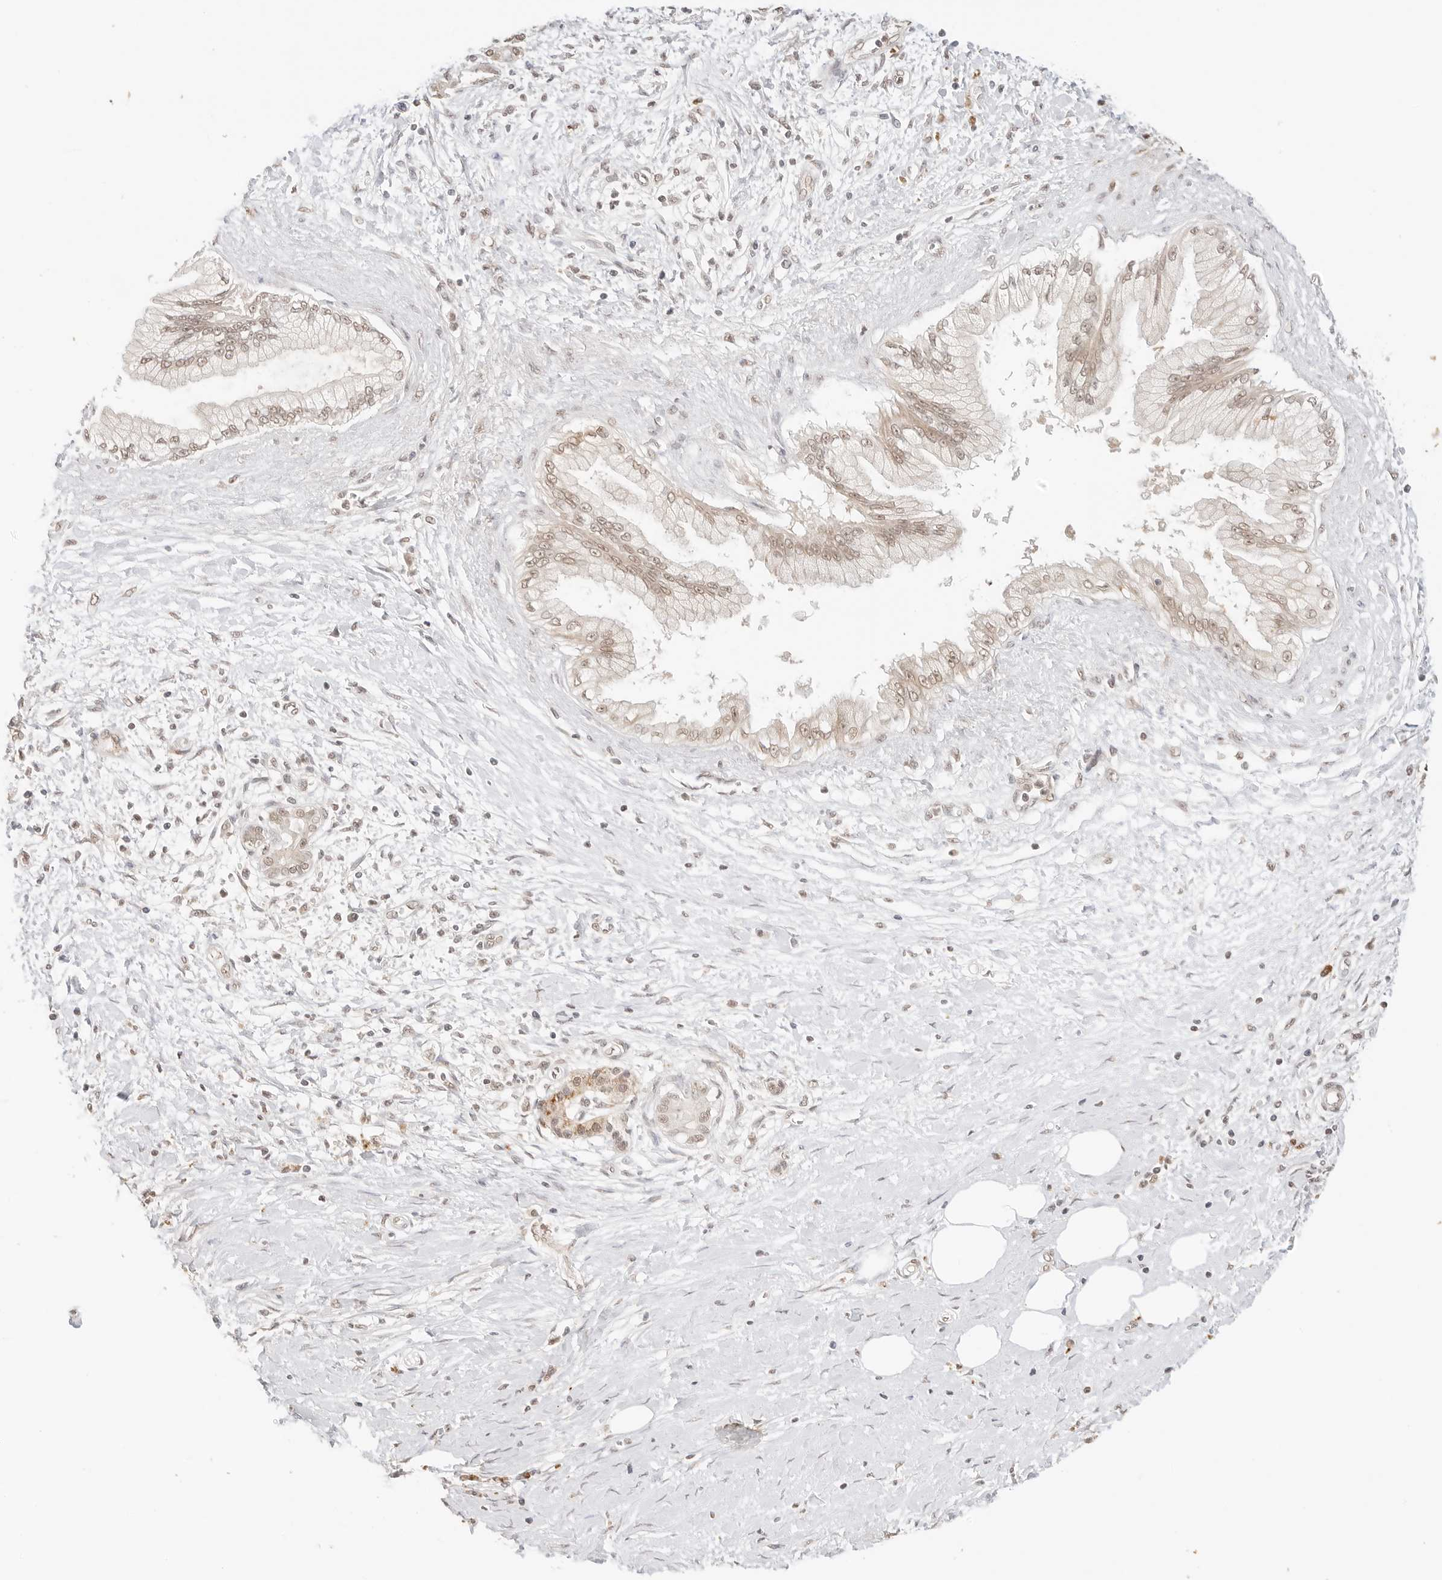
{"staining": {"intensity": "weak", "quantity": ">75%", "location": "cytoplasmic/membranous,nuclear"}, "tissue": "pancreatic cancer", "cell_type": "Tumor cells", "image_type": "cancer", "snomed": [{"axis": "morphology", "description": "Adenocarcinoma, NOS"}, {"axis": "topography", "description": "Pancreas"}], "caption": "Protein staining demonstrates weak cytoplasmic/membranous and nuclear expression in about >75% of tumor cells in pancreatic cancer (adenocarcinoma). (DAB IHC, brown staining for protein, blue staining for nuclei).", "gene": "GPR34", "patient": {"sex": "male", "age": 58}}